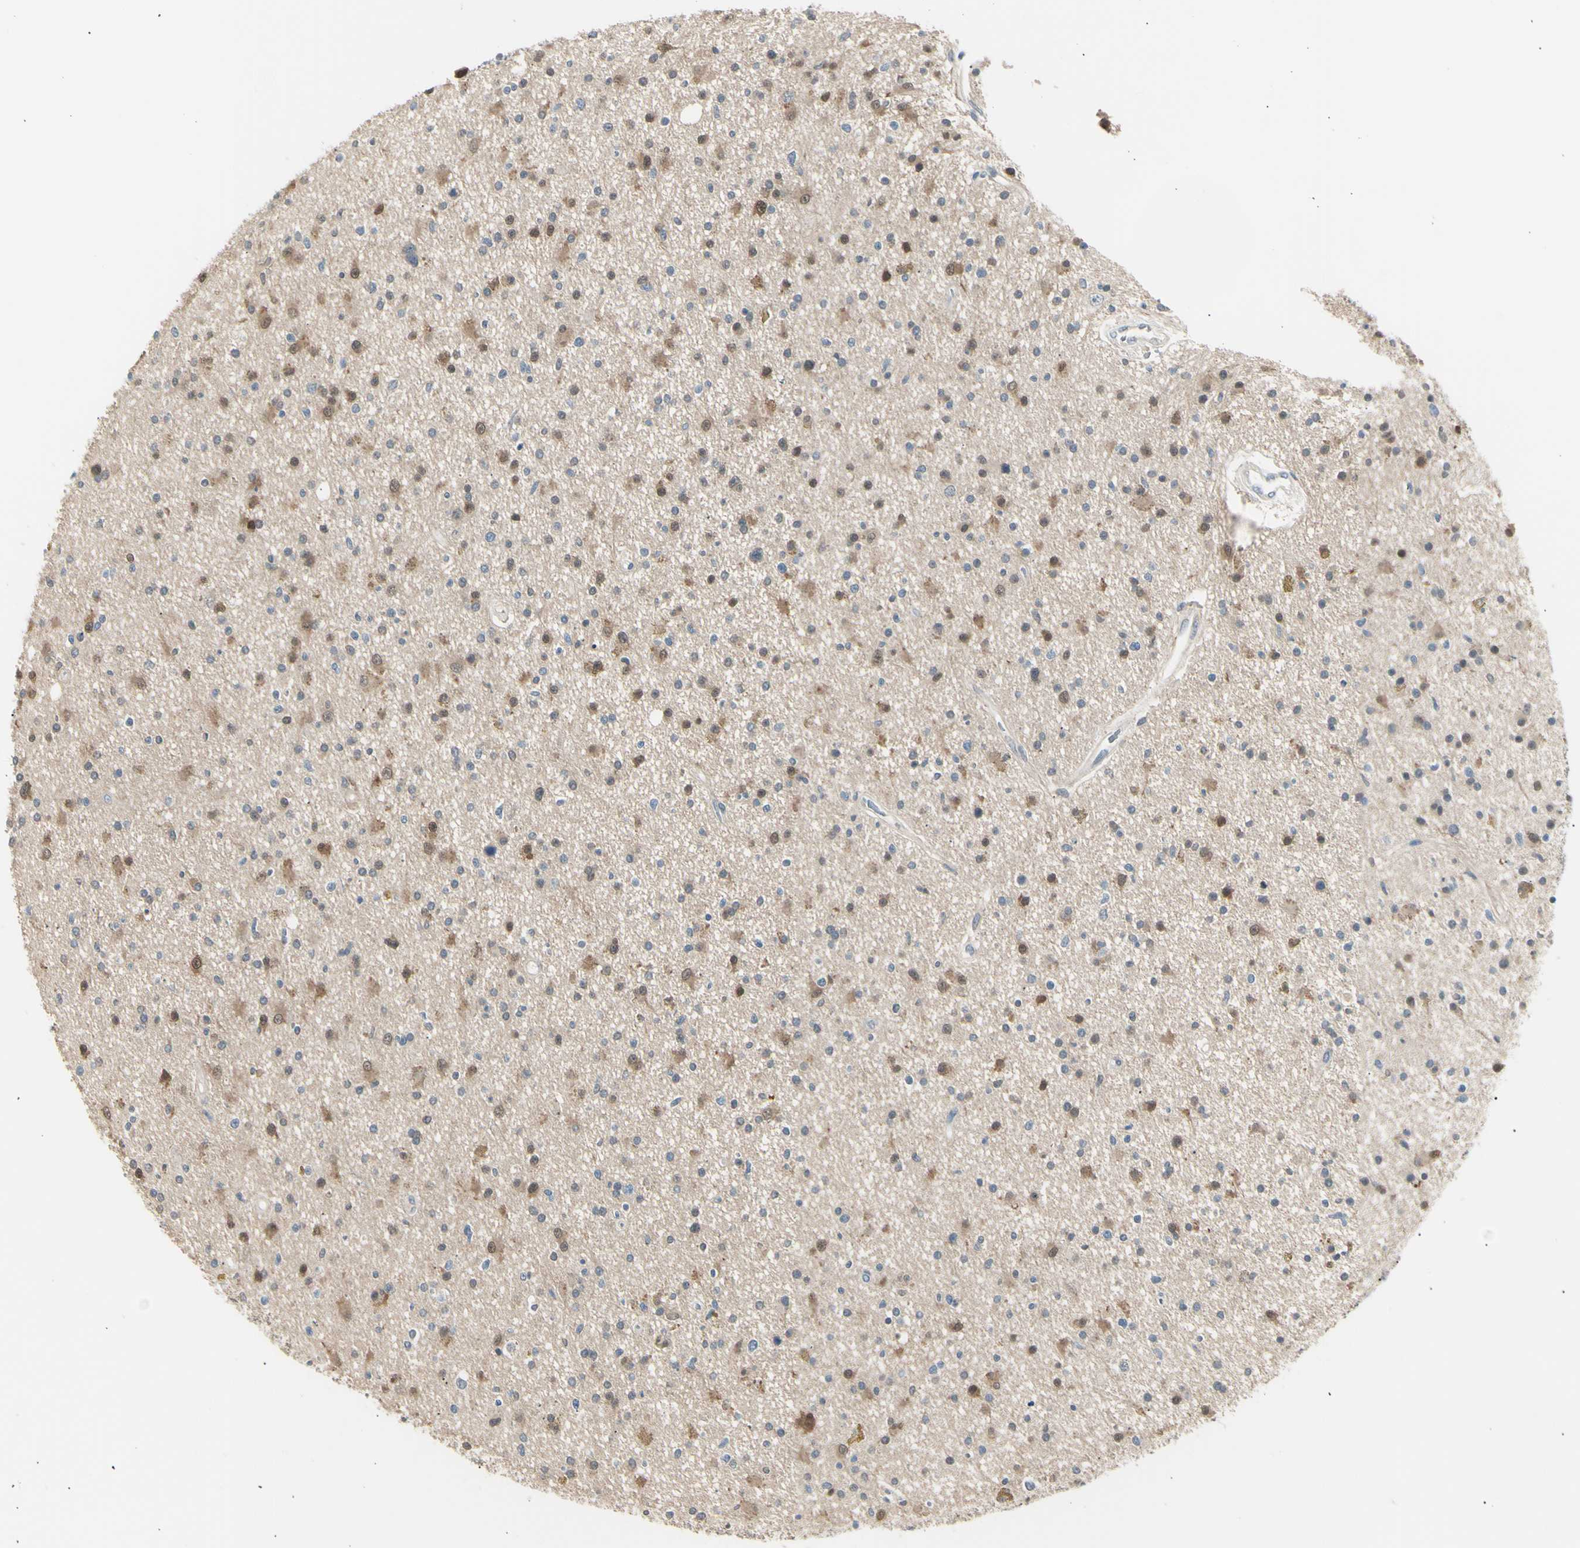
{"staining": {"intensity": "weak", "quantity": "25%-75%", "location": "cytoplasmic/membranous"}, "tissue": "glioma", "cell_type": "Tumor cells", "image_type": "cancer", "snomed": [{"axis": "morphology", "description": "Glioma, malignant, High grade"}, {"axis": "topography", "description": "Brain"}], "caption": "The image exhibits staining of glioma, revealing weak cytoplasmic/membranous protein positivity (brown color) within tumor cells.", "gene": "LHPP", "patient": {"sex": "male", "age": 33}}